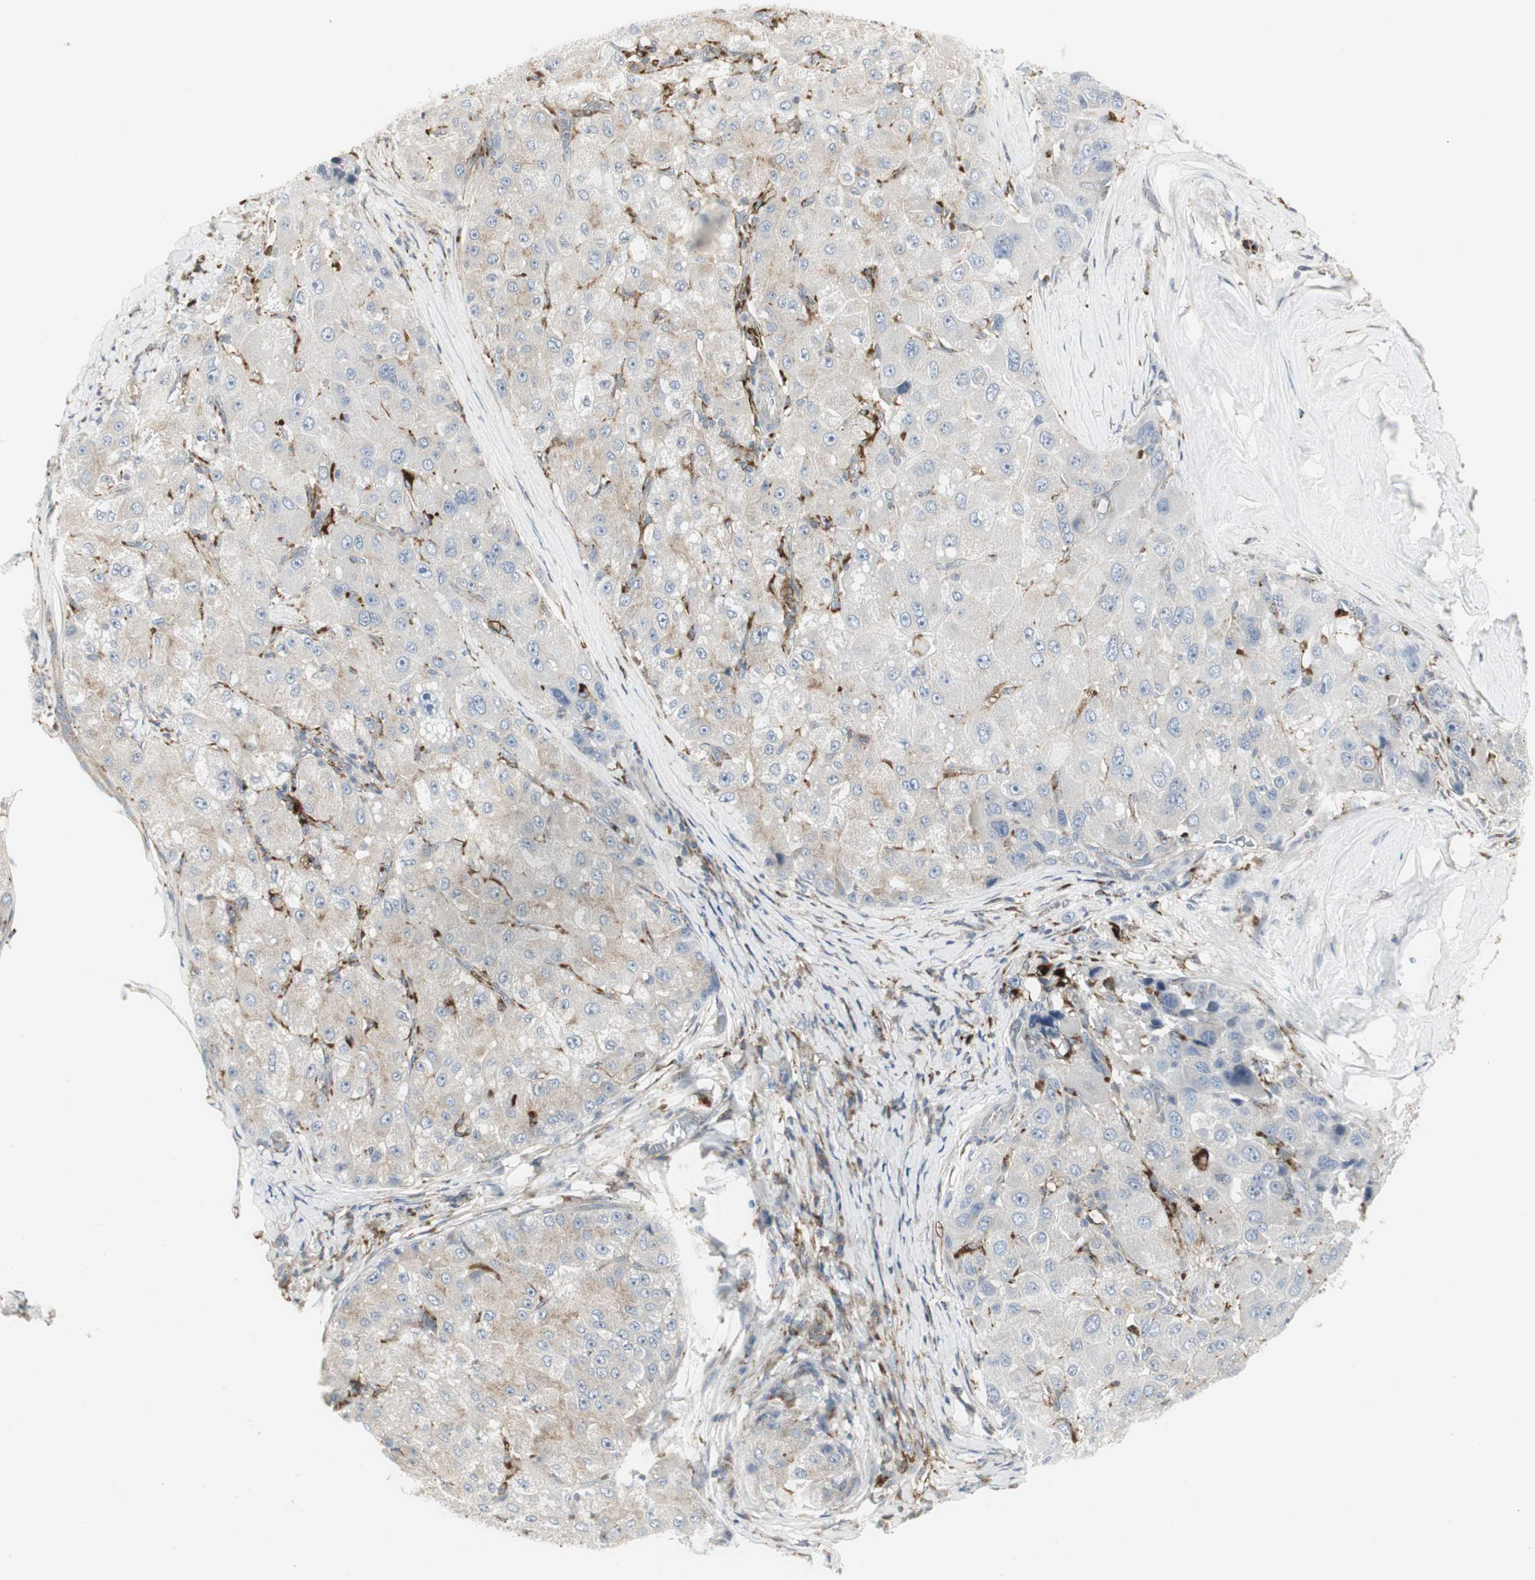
{"staining": {"intensity": "negative", "quantity": "none", "location": "none"}, "tissue": "liver cancer", "cell_type": "Tumor cells", "image_type": "cancer", "snomed": [{"axis": "morphology", "description": "Carcinoma, Hepatocellular, NOS"}, {"axis": "topography", "description": "Liver"}], "caption": "Tumor cells show no significant protein positivity in liver hepatocellular carcinoma.", "gene": "ATP6V1B2", "patient": {"sex": "male", "age": 80}}